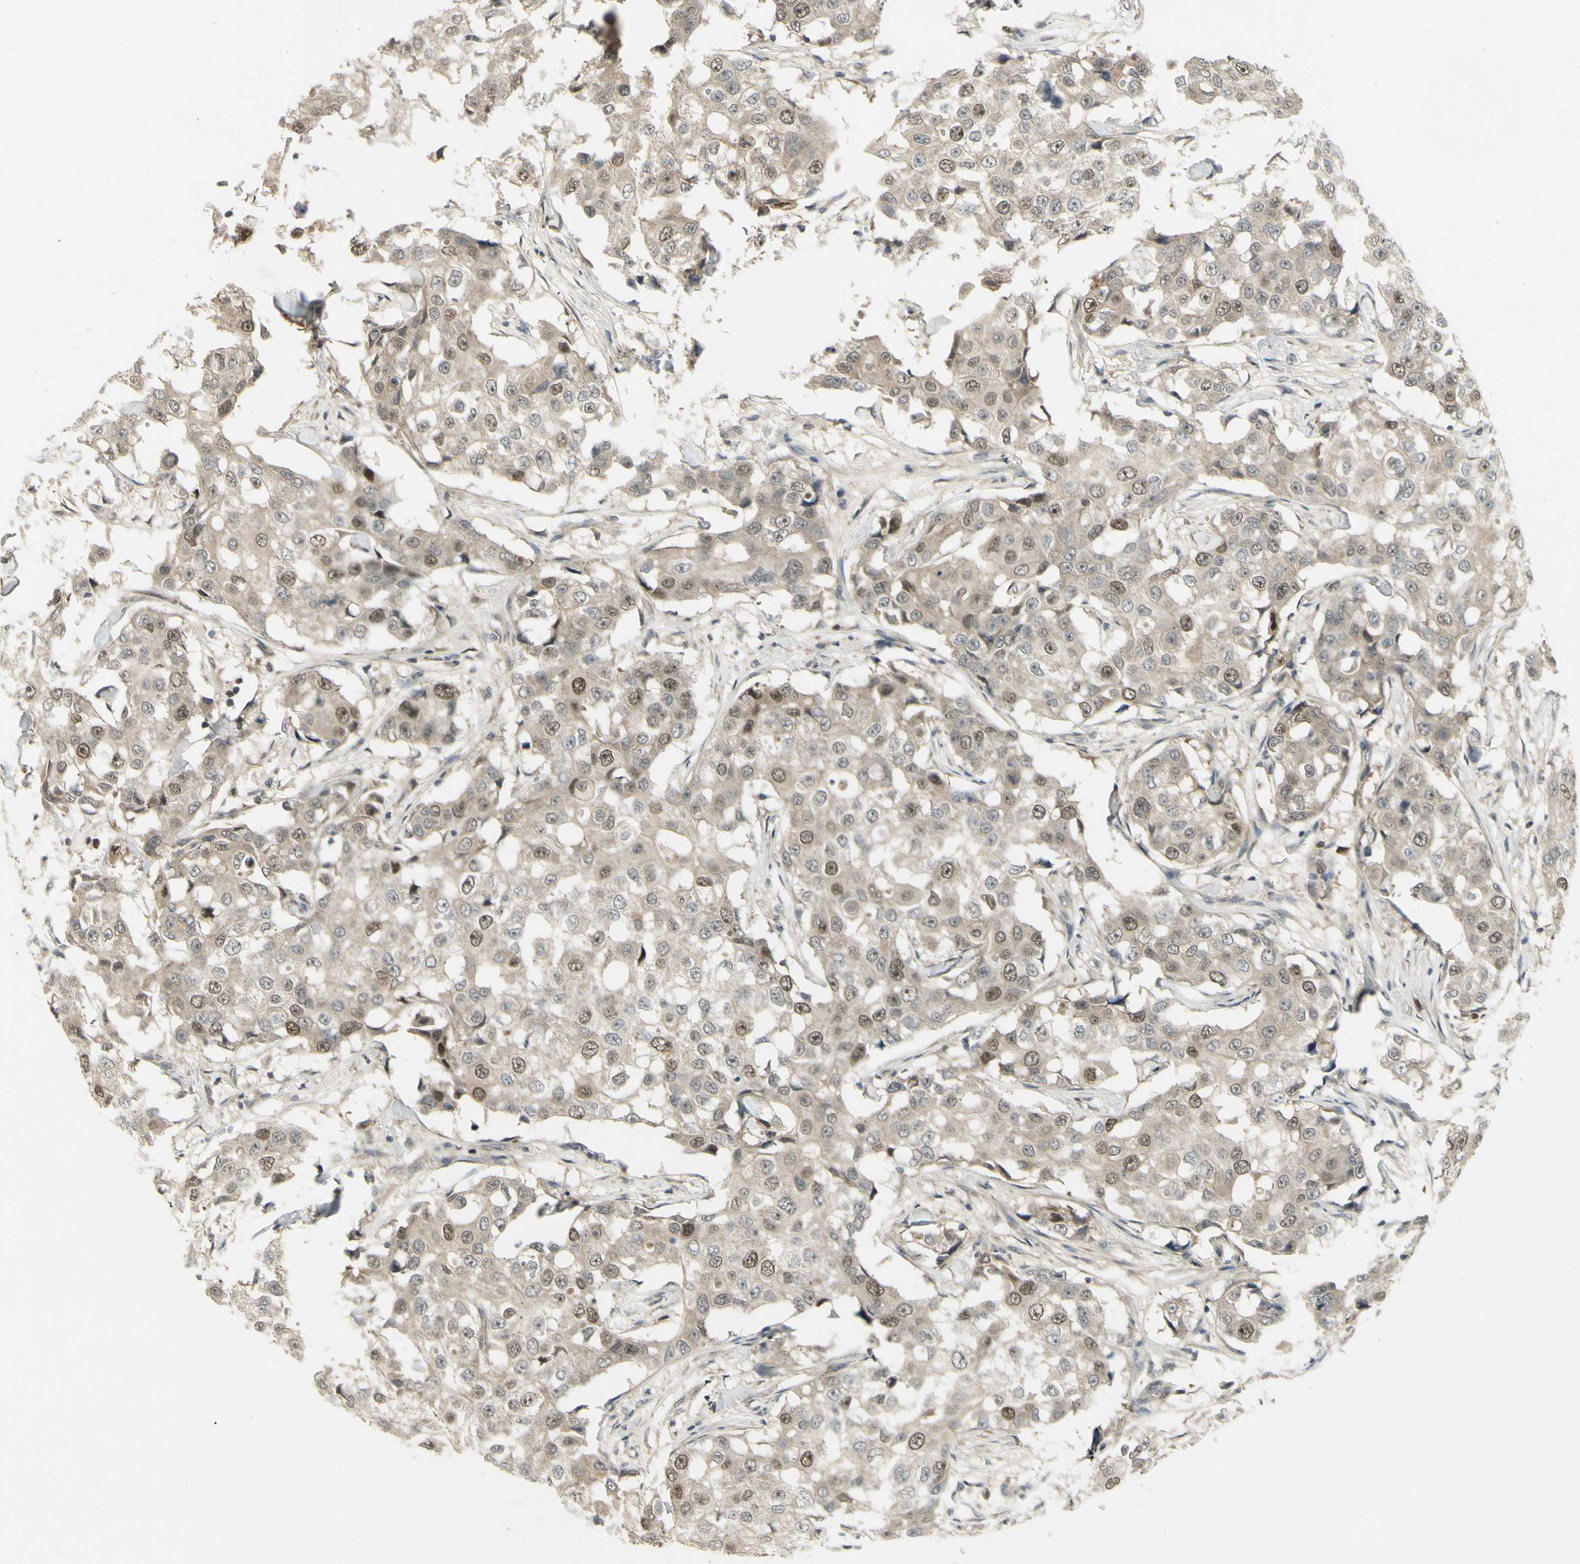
{"staining": {"intensity": "moderate", "quantity": "<25%", "location": "nuclear"}, "tissue": "breast cancer", "cell_type": "Tumor cells", "image_type": "cancer", "snomed": [{"axis": "morphology", "description": "Duct carcinoma"}, {"axis": "topography", "description": "Breast"}], "caption": "Breast cancer tissue shows moderate nuclear staining in about <25% of tumor cells", "gene": "RAD18", "patient": {"sex": "female", "age": 27}}